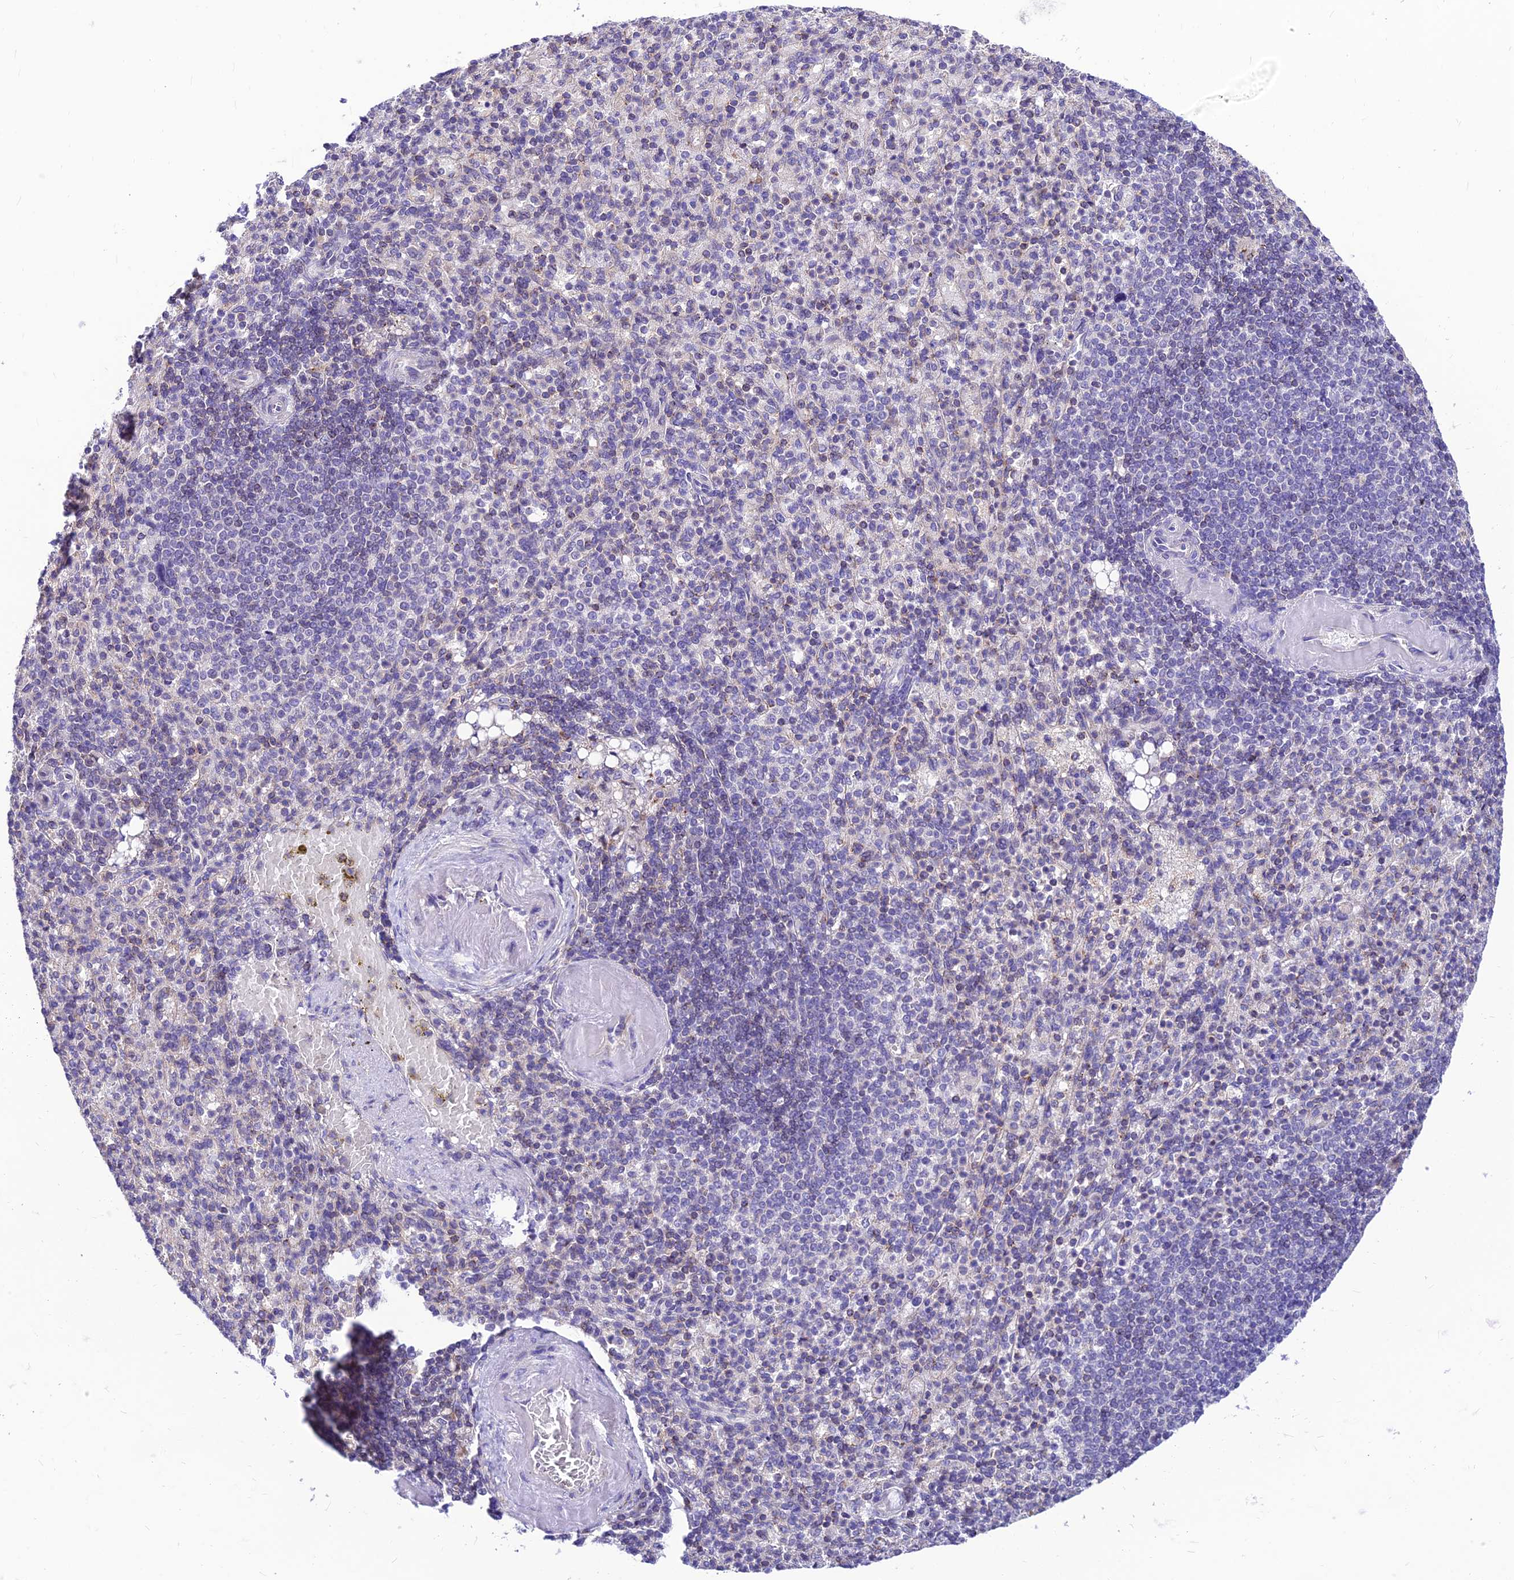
{"staining": {"intensity": "weak", "quantity": "<25%", "location": "cytoplasmic/membranous"}, "tissue": "spleen", "cell_type": "Cells in red pulp", "image_type": "normal", "snomed": [{"axis": "morphology", "description": "Normal tissue, NOS"}, {"axis": "topography", "description": "Spleen"}], "caption": "Immunohistochemistry photomicrograph of normal spleen stained for a protein (brown), which reveals no staining in cells in red pulp.", "gene": "C6orf132", "patient": {"sex": "female", "age": 74}}